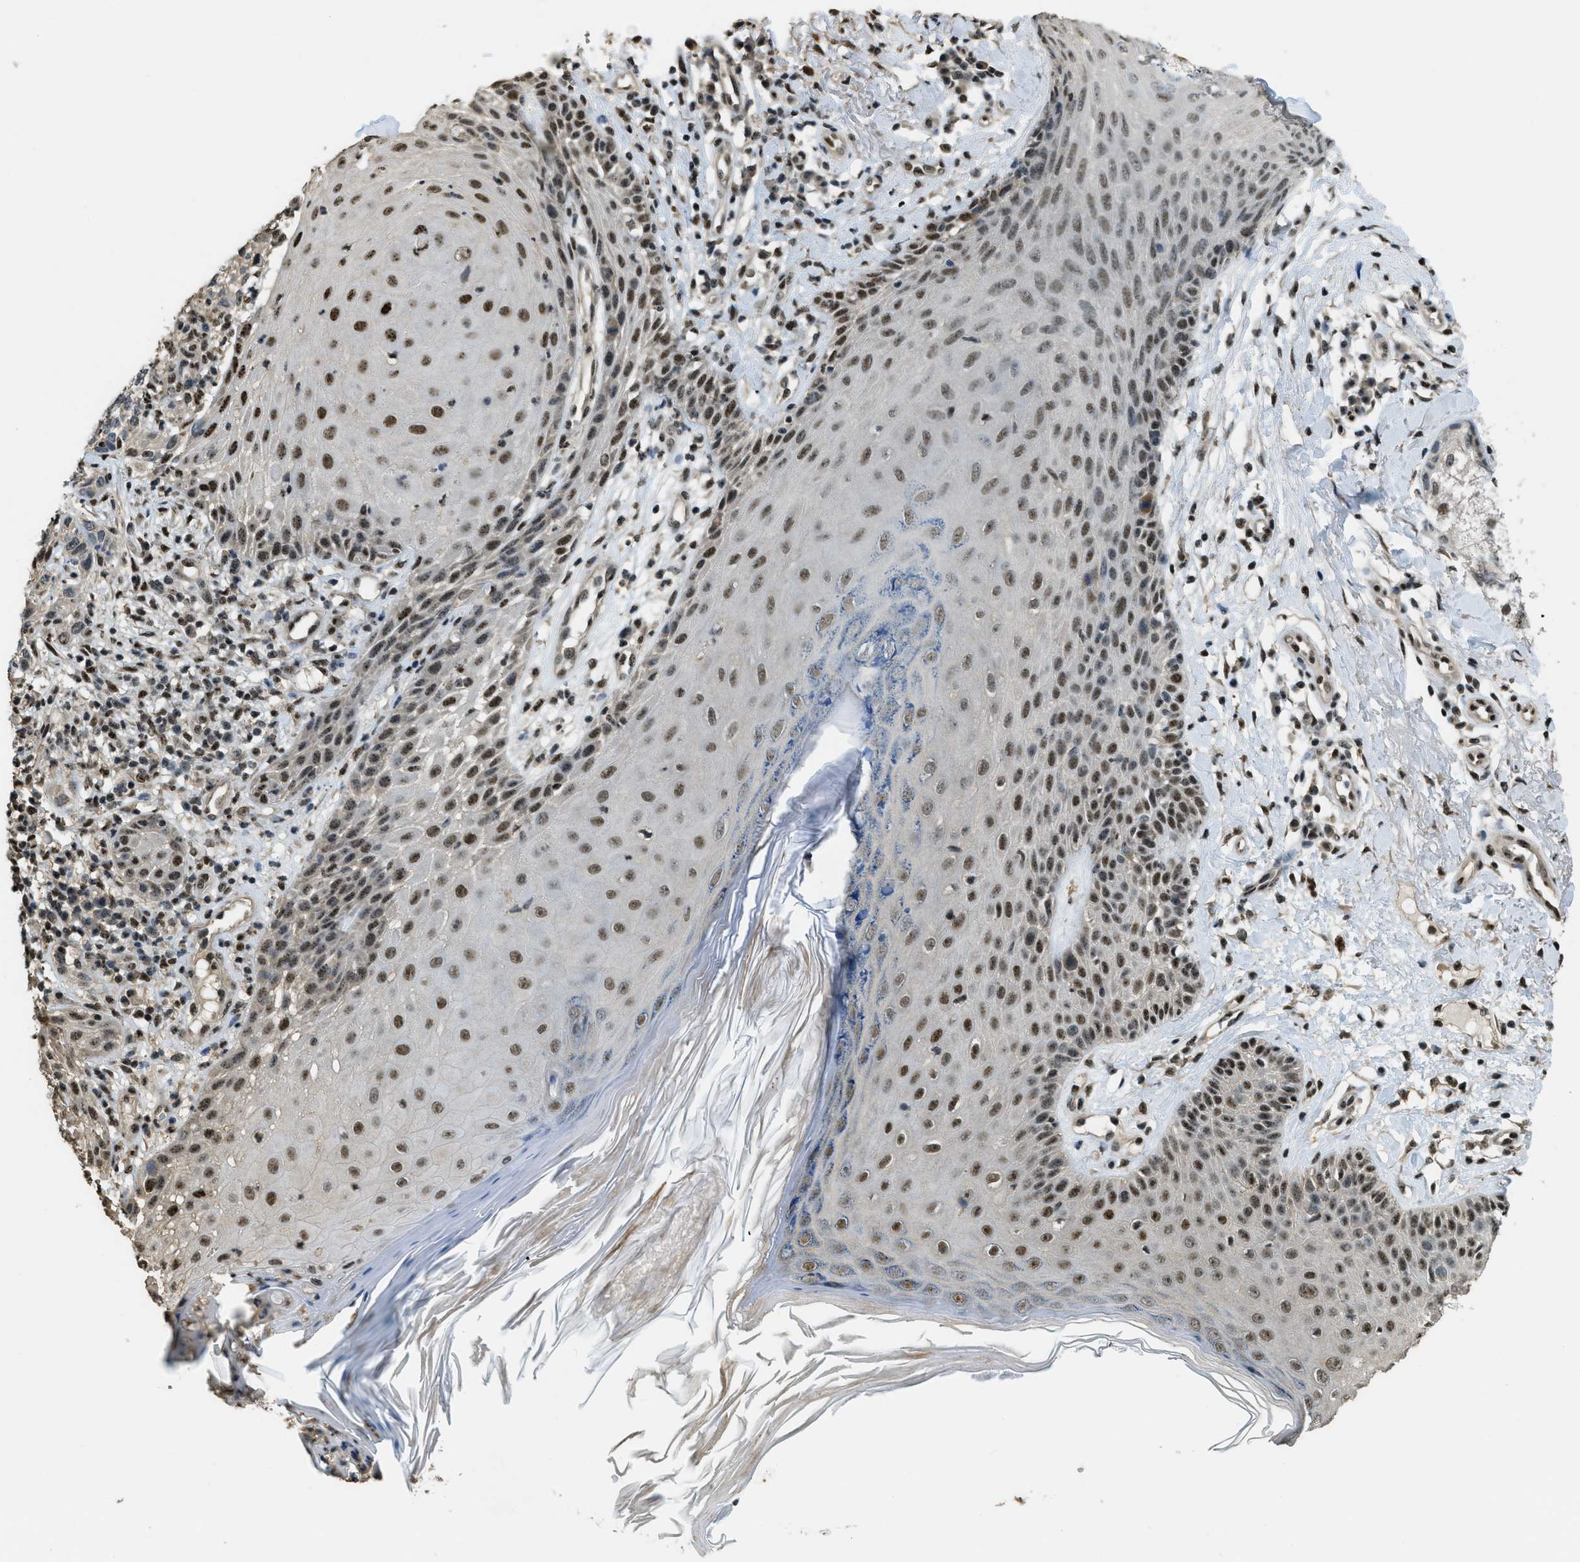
{"staining": {"intensity": "moderate", "quantity": "25%-75%", "location": "nuclear"}, "tissue": "skin cancer", "cell_type": "Tumor cells", "image_type": "cancer", "snomed": [{"axis": "morphology", "description": "Normal tissue, NOS"}, {"axis": "morphology", "description": "Basal cell carcinoma"}, {"axis": "topography", "description": "Skin"}], "caption": "Protein expression analysis of skin basal cell carcinoma displays moderate nuclear staining in approximately 25%-75% of tumor cells.", "gene": "SP100", "patient": {"sex": "male", "age": 79}}